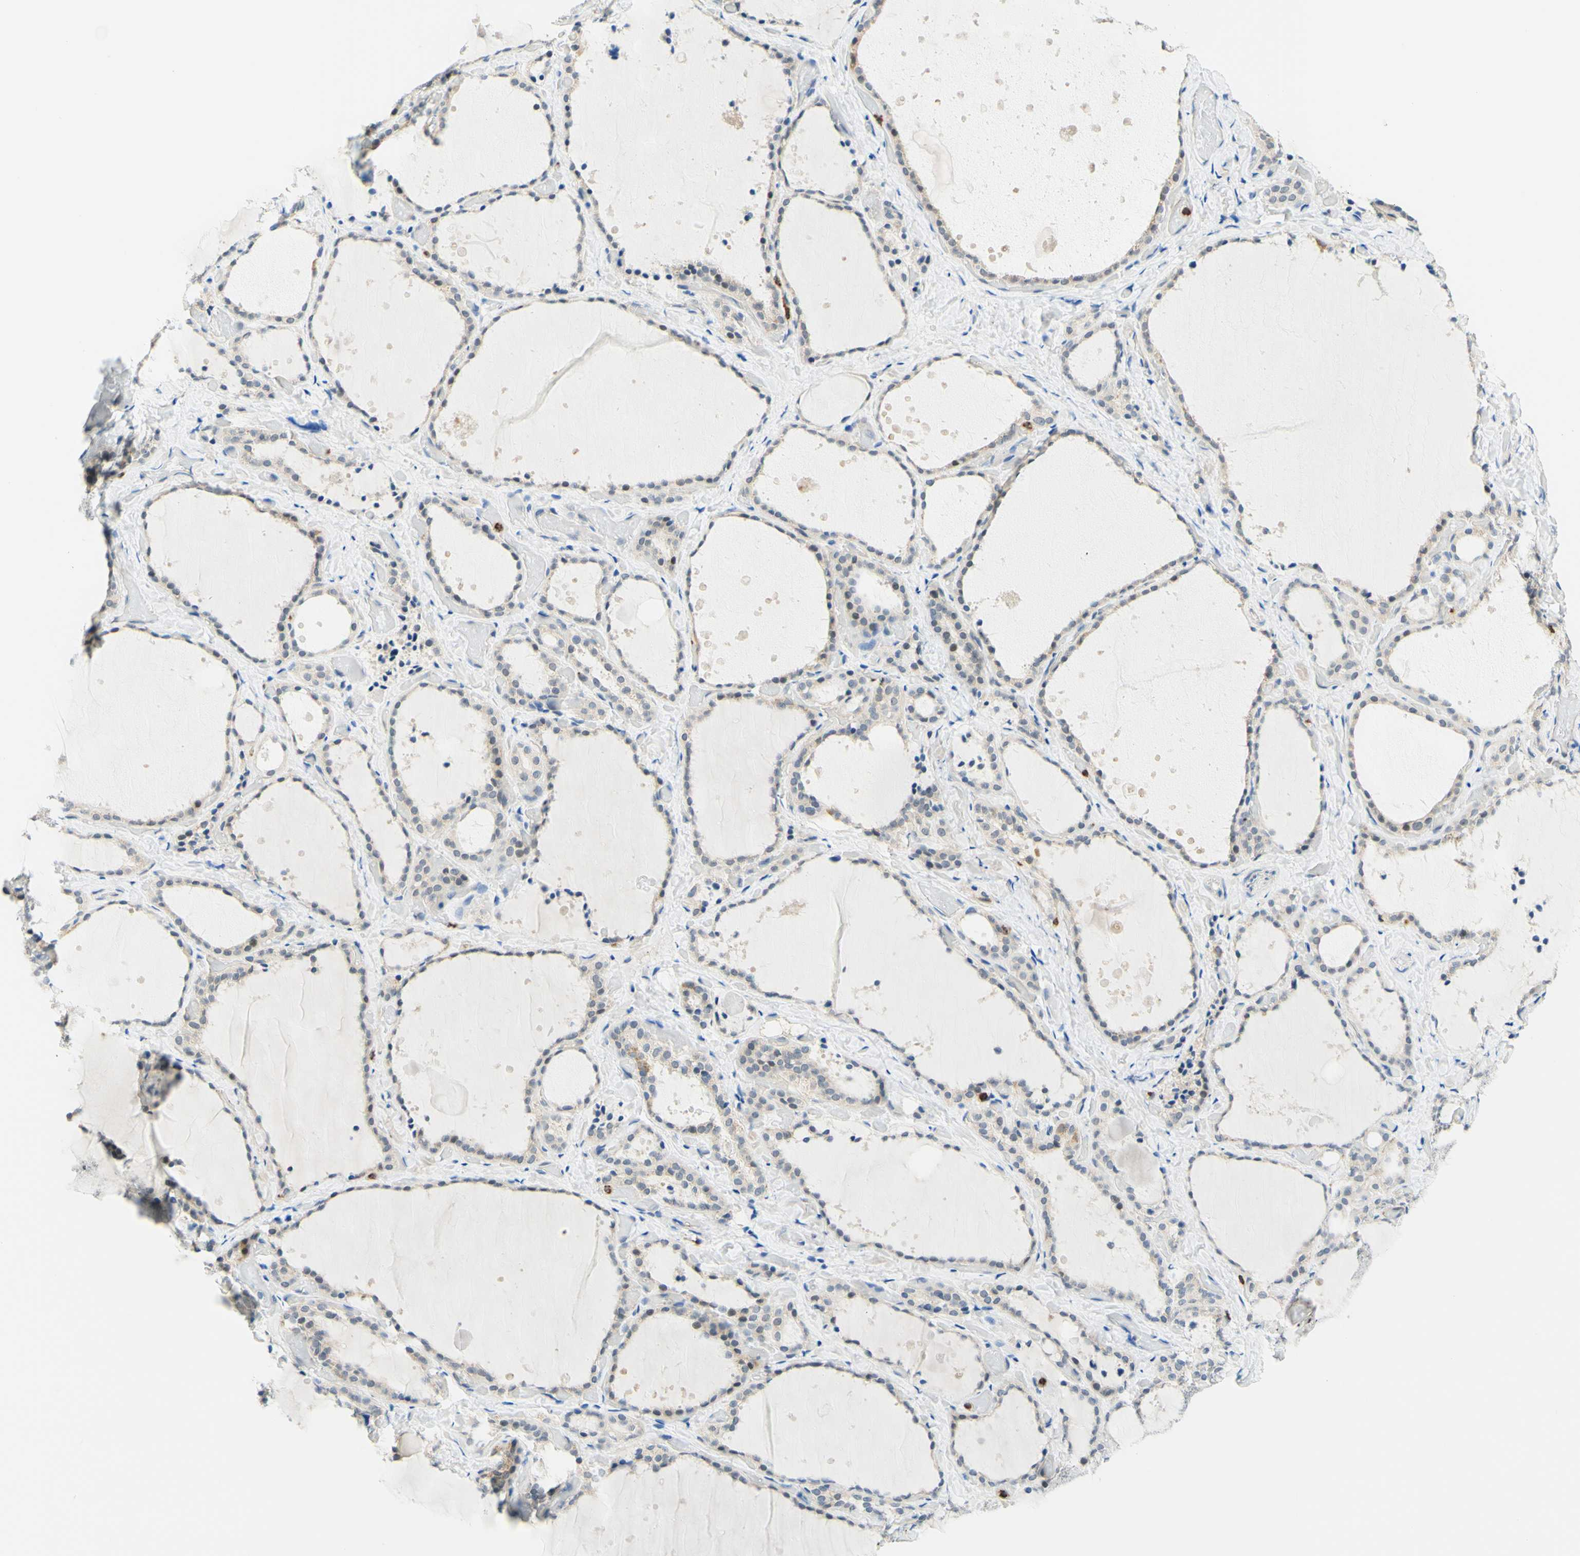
{"staining": {"intensity": "weak", "quantity": "25%-75%", "location": "cytoplasmic/membranous"}, "tissue": "thyroid gland", "cell_type": "Glandular cells", "image_type": "normal", "snomed": [{"axis": "morphology", "description": "Normal tissue, NOS"}, {"axis": "topography", "description": "Thyroid gland"}], "caption": "IHC micrograph of benign thyroid gland: human thyroid gland stained using IHC reveals low levels of weak protein expression localized specifically in the cytoplasmic/membranous of glandular cells, appearing as a cytoplasmic/membranous brown color.", "gene": "TREM2", "patient": {"sex": "female", "age": 44}}